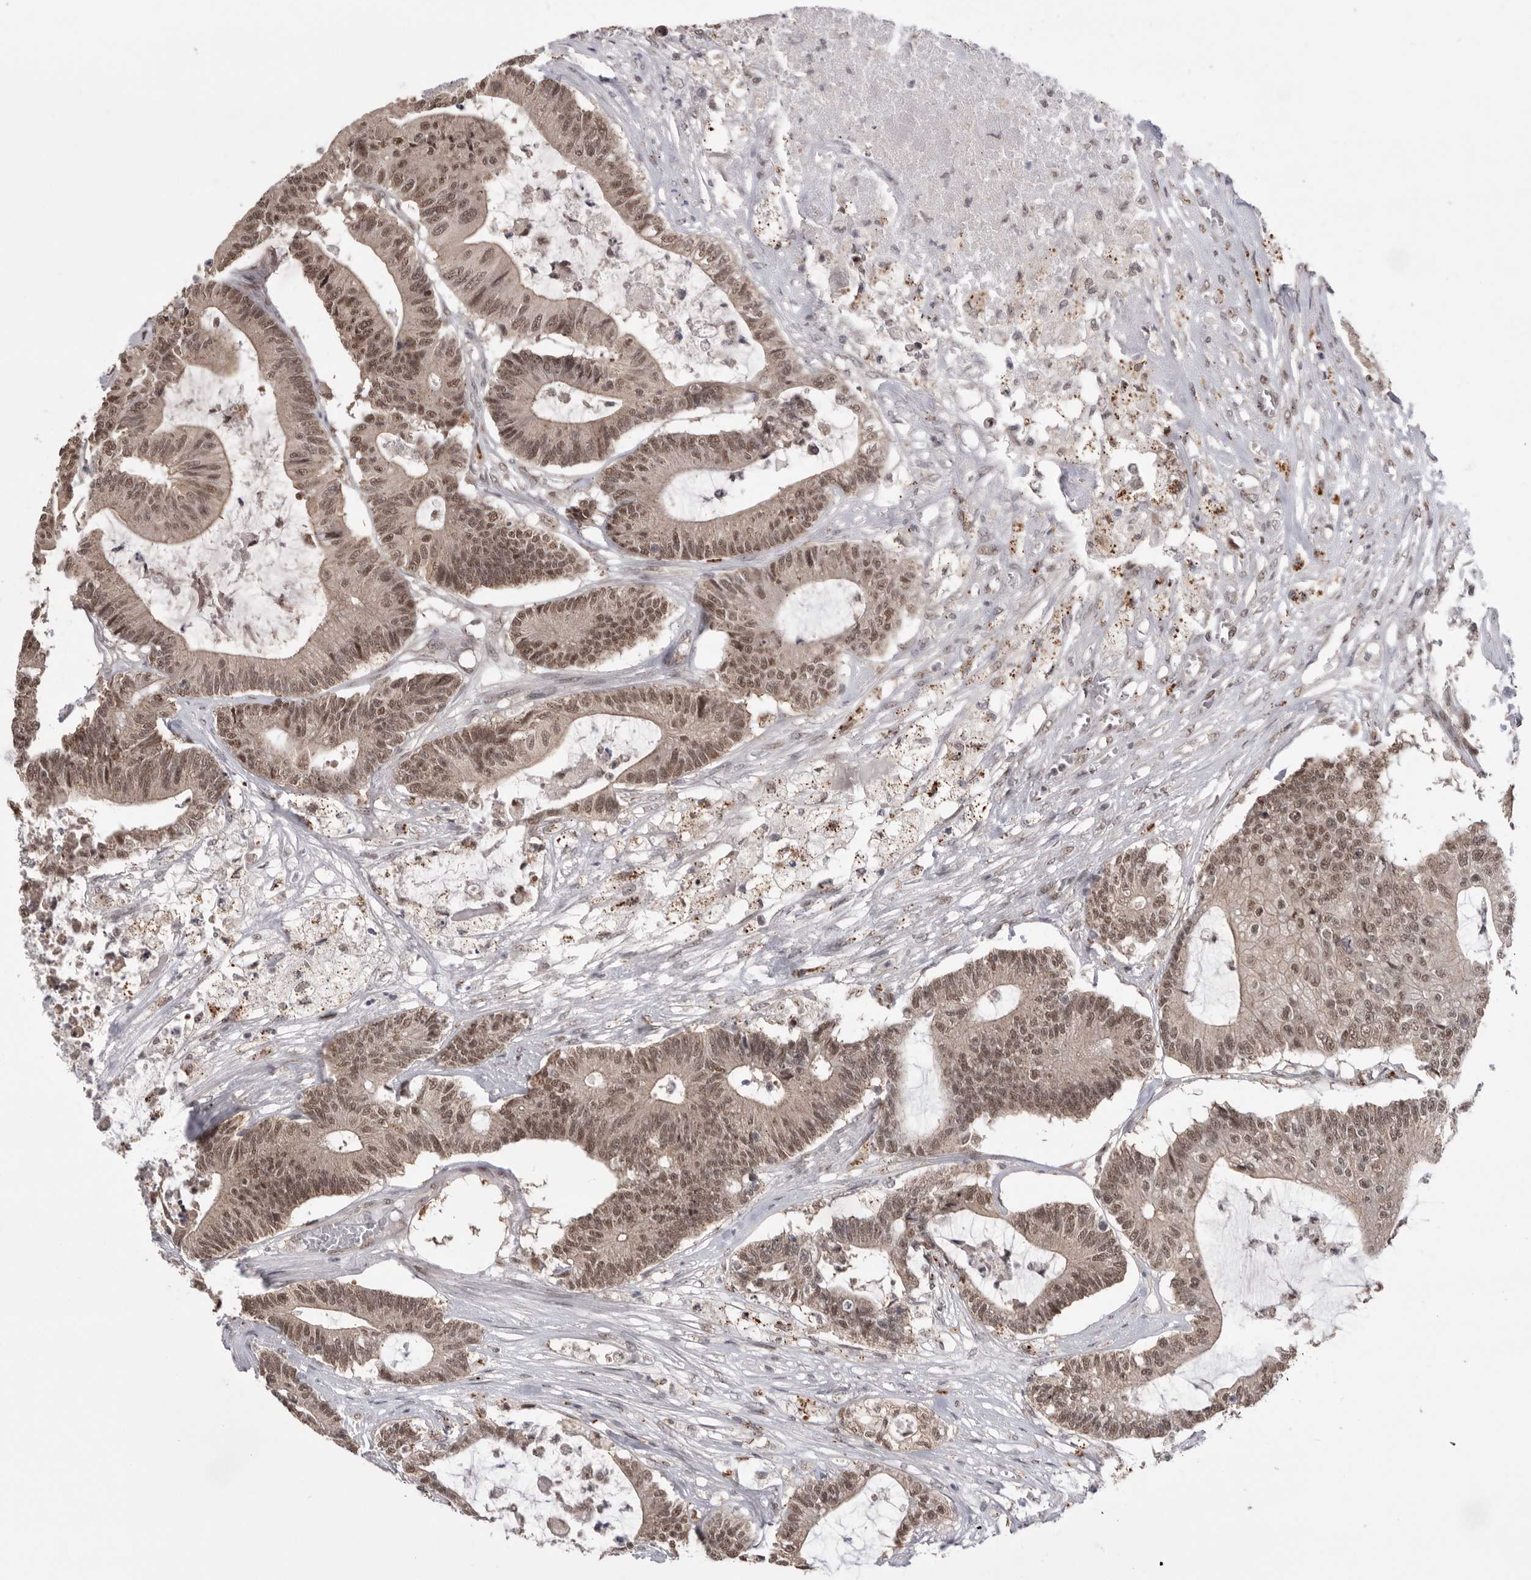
{"staining": {"intensity": "moderate", "quantity": ">75%", "location": "nuclear"}, "tissue": "colorectal cancer", "cell_type": "Tumor cells", "image_type": "cancer", "snomed": [{"axis": "morphology", "description": "Adenocarcinoma, NOS"}, {"axis": "topography", "description": "Colon"}], "caption": "Immunohistochemistry (IHC) of colorectal adenocarcinoma demonstrates medium levels of moderate nuclear positivity in about >75% of tumor cells. The staining is performed using DAB brown chromogen to label protein expression. The nuclei are counter-stained blue using hematoxylin.", "gene": "BCLAF3", "patient": {"sex": "female", "age": 84}}